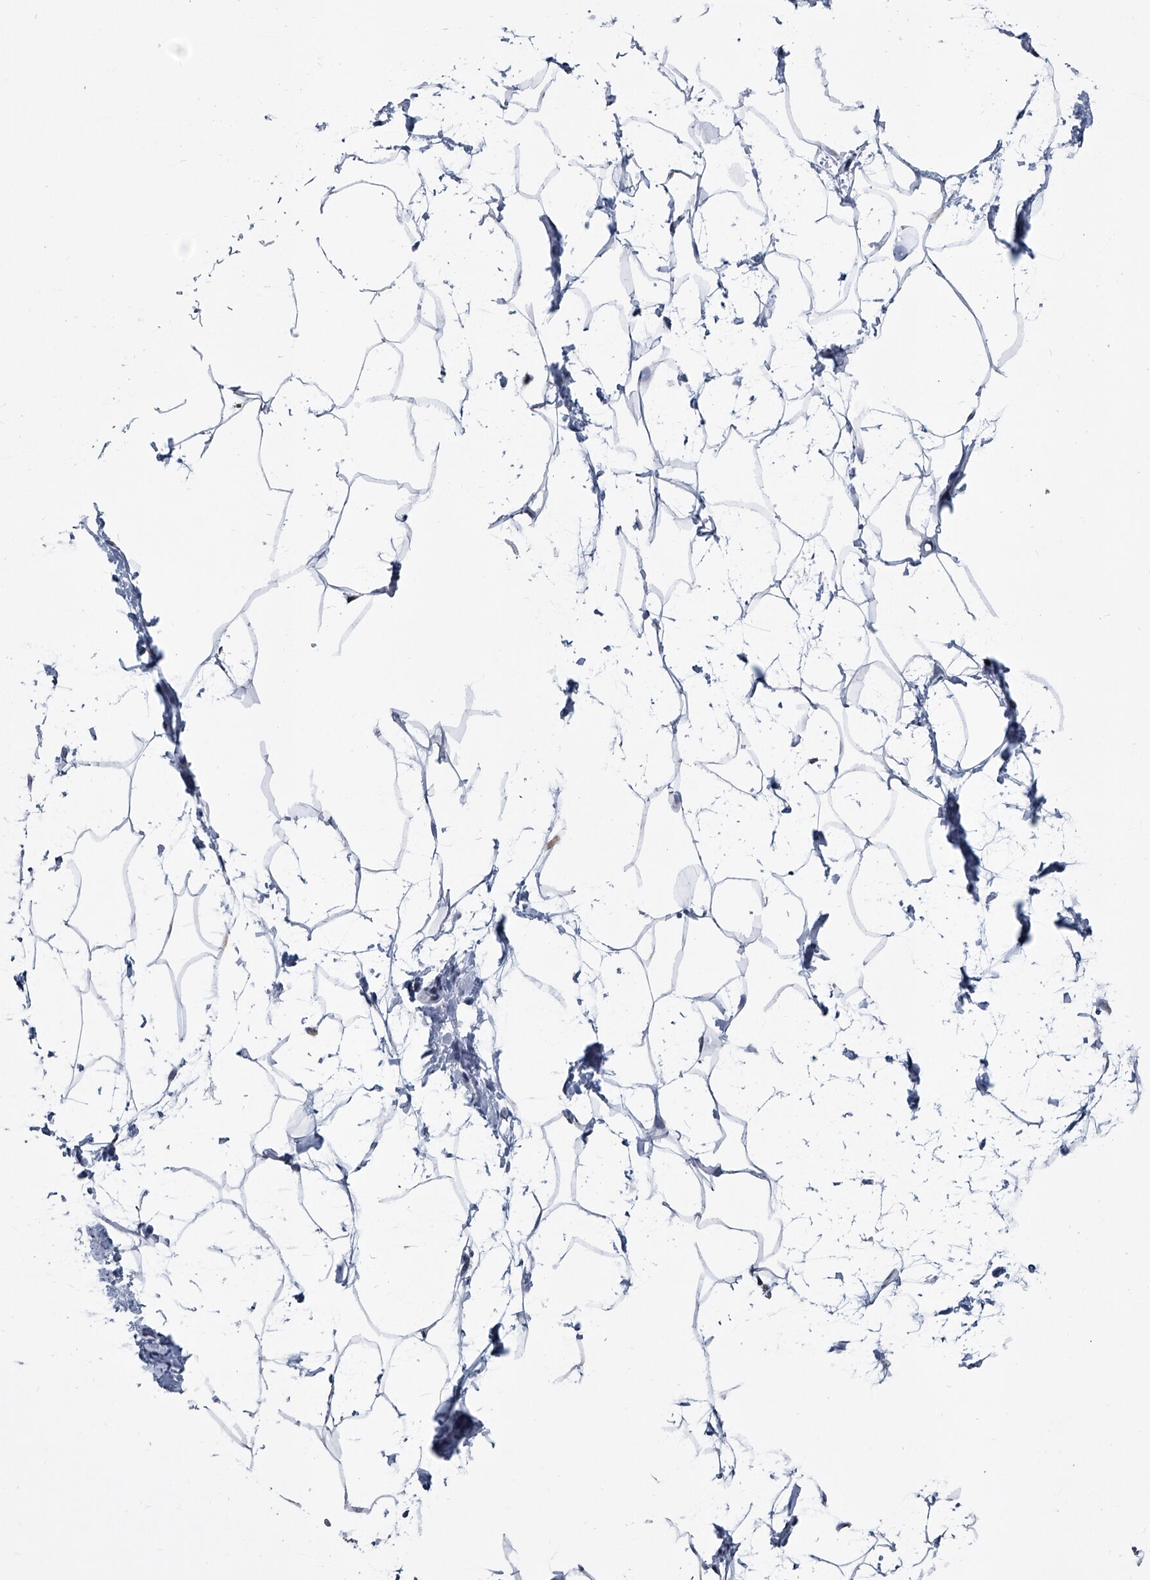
{"staining": {"intensity": "negative", "quantity": "none", "location": "none"}, "tissue": "breast", "cell_type": "Adipocytes", "image_type": "normal", "snomed": [{"axis": "morphology", "description": "Normal tissue, NOS"}, {"axis": "morphology", "description": "Lobular carcinoma"}, {"axis": "topography", "description": "Breast"}], "caption": "A histopathology image of breast stained for a protein reveals no brown staining in adipocytes.", "gene": "PPP2R5D", "patient": {"sex": "female", "age": 62}}